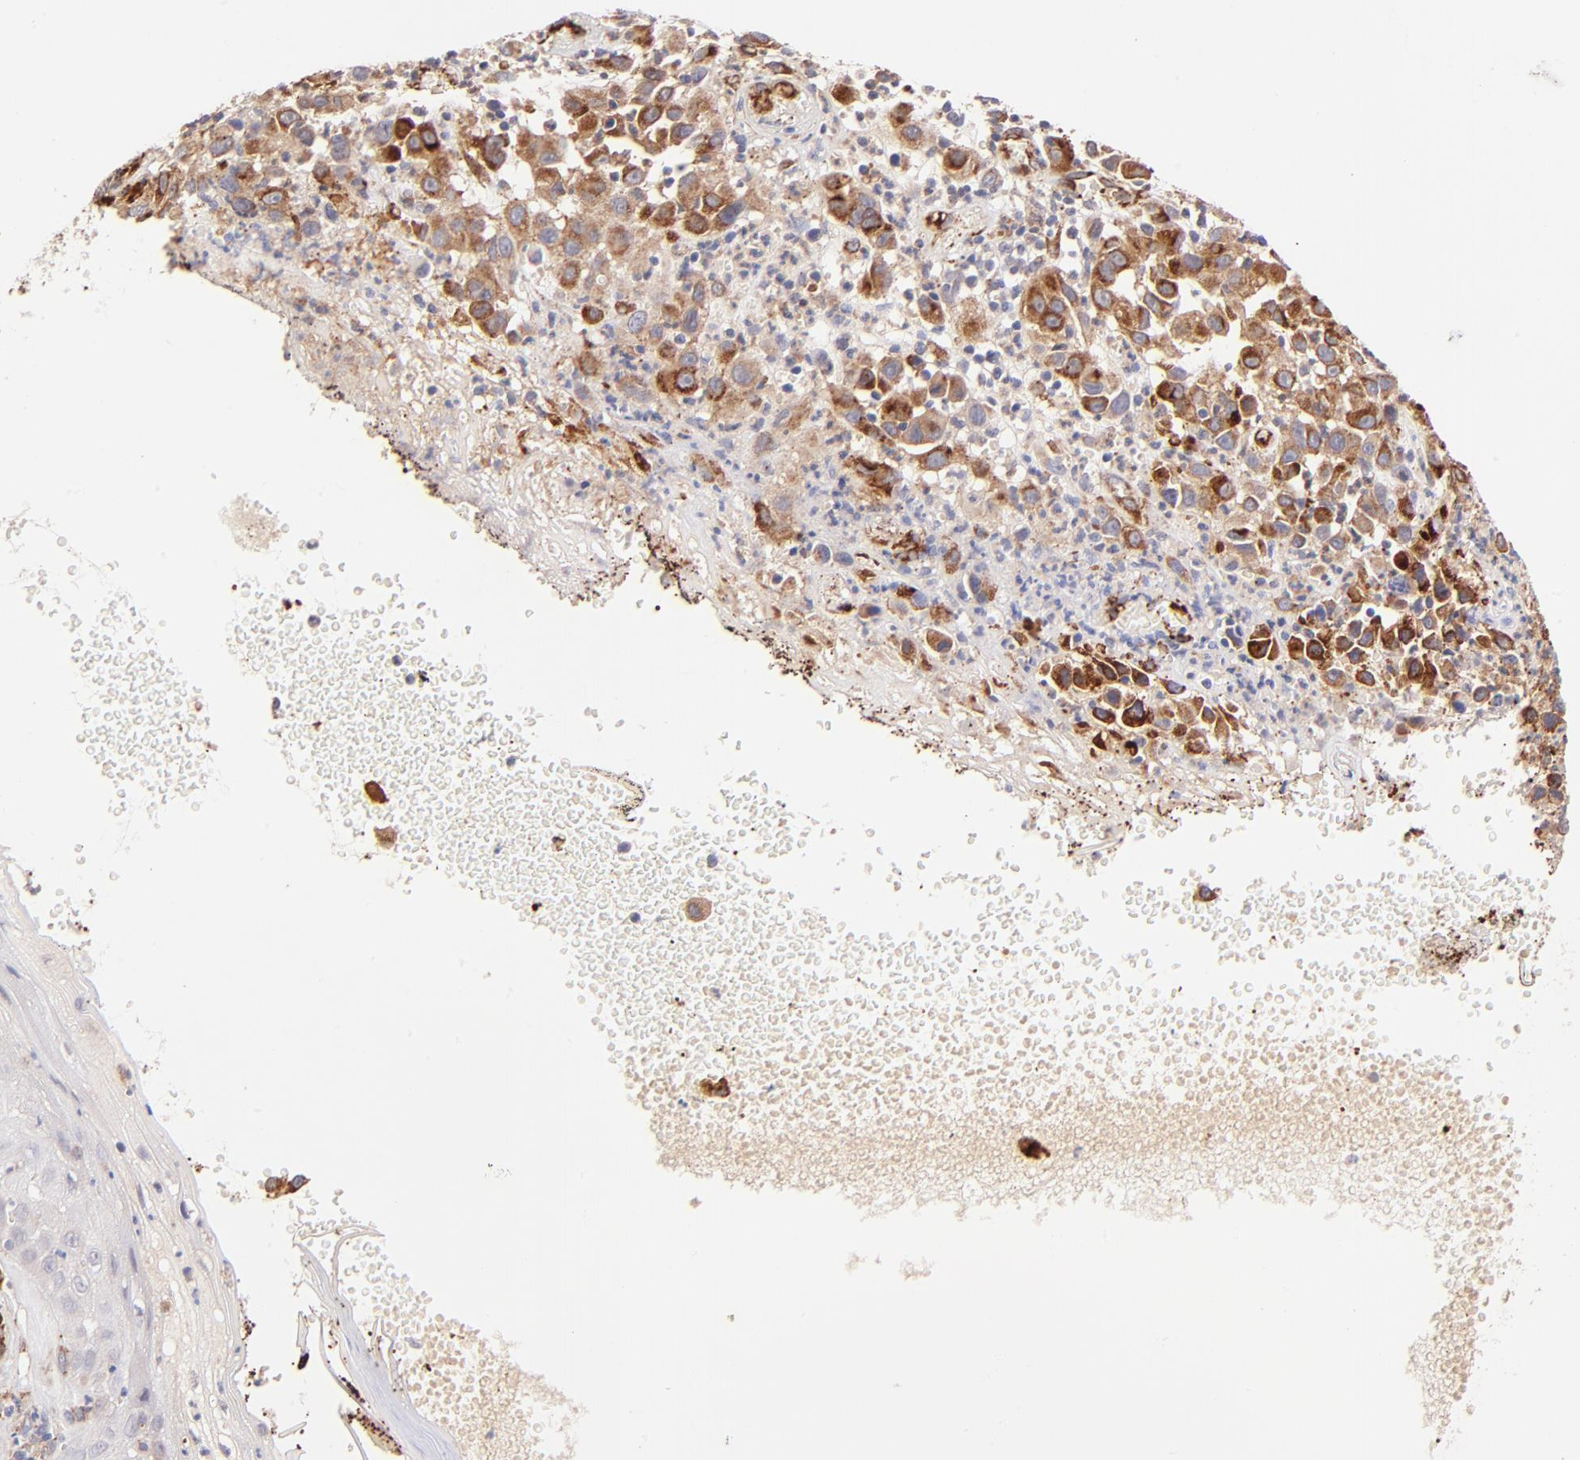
{"staining": {"intensity": "strong", "quantity": ">75%", "location": "cytoplasmic/membranous"}, "tissue": "melanoma", "cell_type": "Tumor cells", "image_type": "cancer", "snomed": [{"axis": "morphology", "description": "Malignant melanoma, NOS"}, {"axis": "topography", "description": "Skin"}], "caption": "A brown stain labels strong cytoplasmic/membranous staining of a protein in malignant melanoma tumor cells.", "gene": "SPARC", "patient": {"sex": "female", "age": 21}}